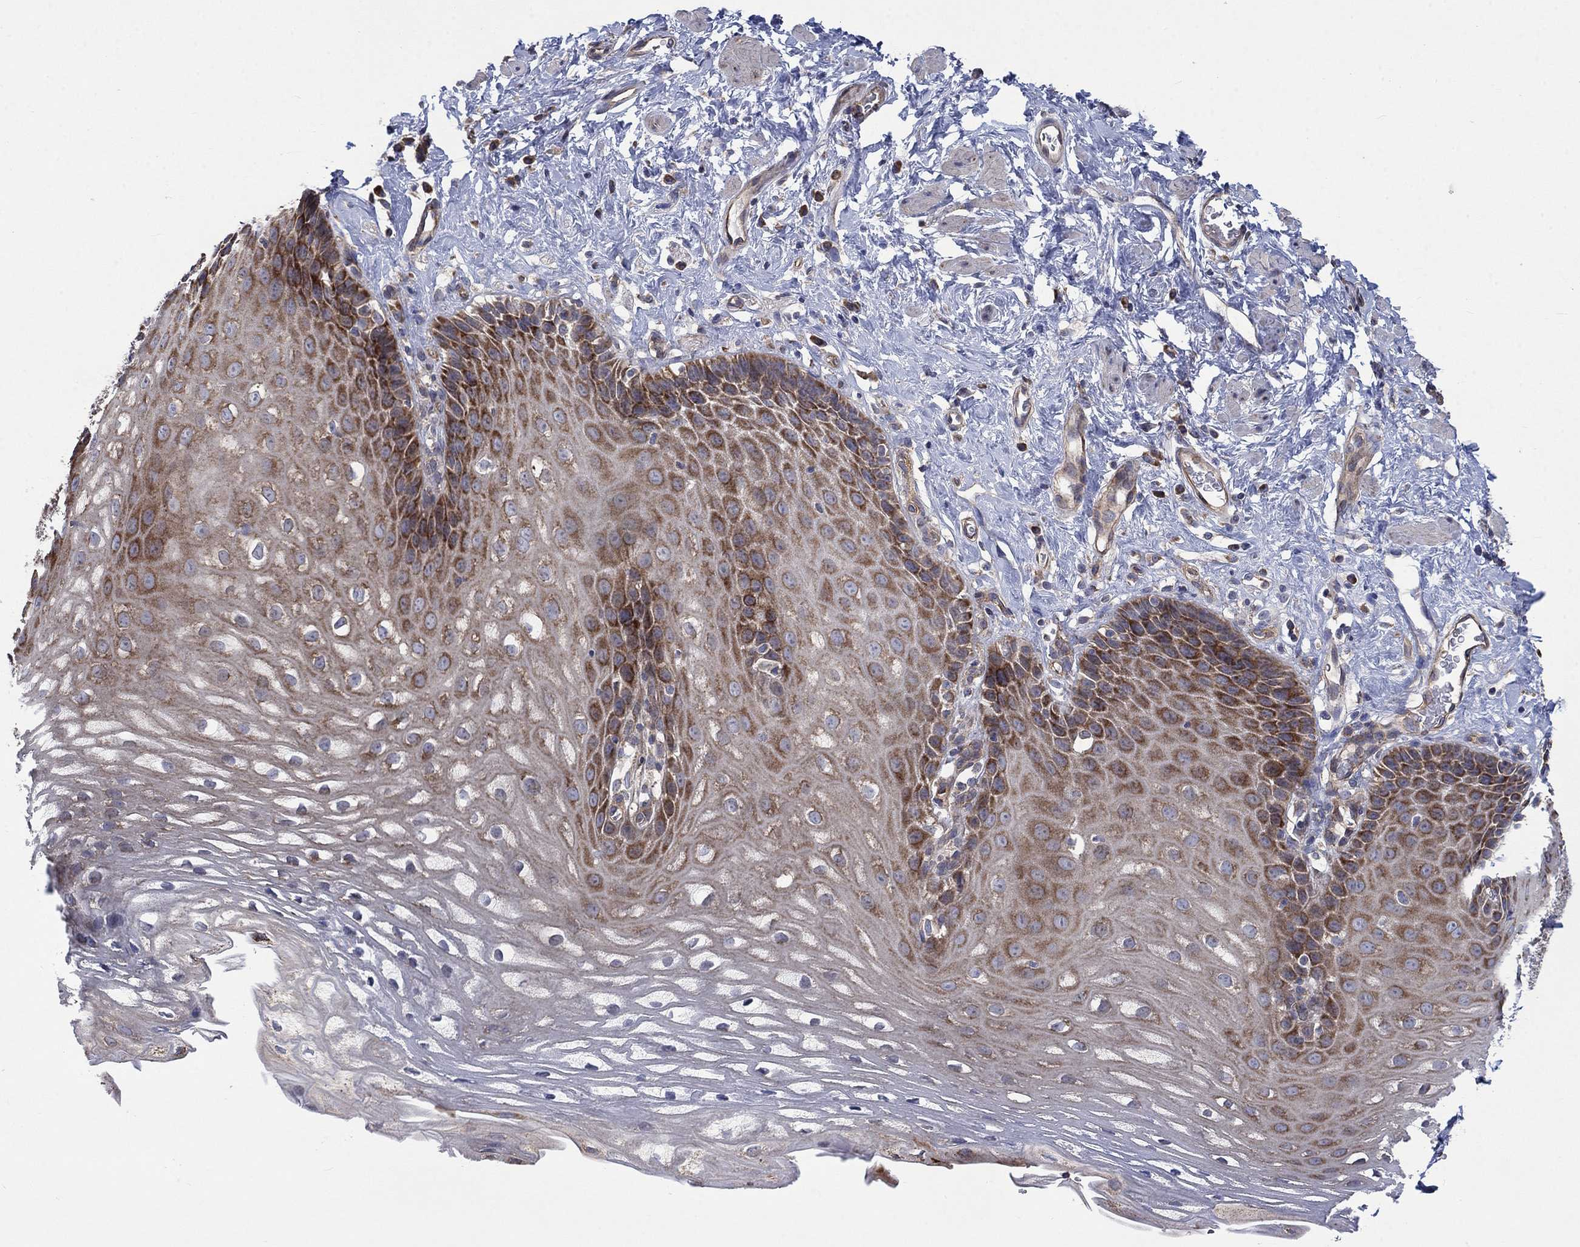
{"staining": {"intensity": "strong", "quantity": "<25%", "location": "cytoplasmic/membranous"}, "tissue": "esophagus", "cell_type": "Squamous epithelial cells", "image_type": "normal", "snomed": [{"axis": "morphology", "description": "Normal tissue, NOS"}, {"axis": "topography", "description": "Esophagus"}], "caption": "High-power microscopy captured an immunohistochemistry image of benign esophagus, revealing strong cytoplasmic/membranous staining in about <25% of squamous epithelial cells. Immunohistochemistry (ihc) stains the protein in brown and the nuclei are stained blue.", "gene": "RPLP0", "patient": {"sex": "male", "age": 64}}